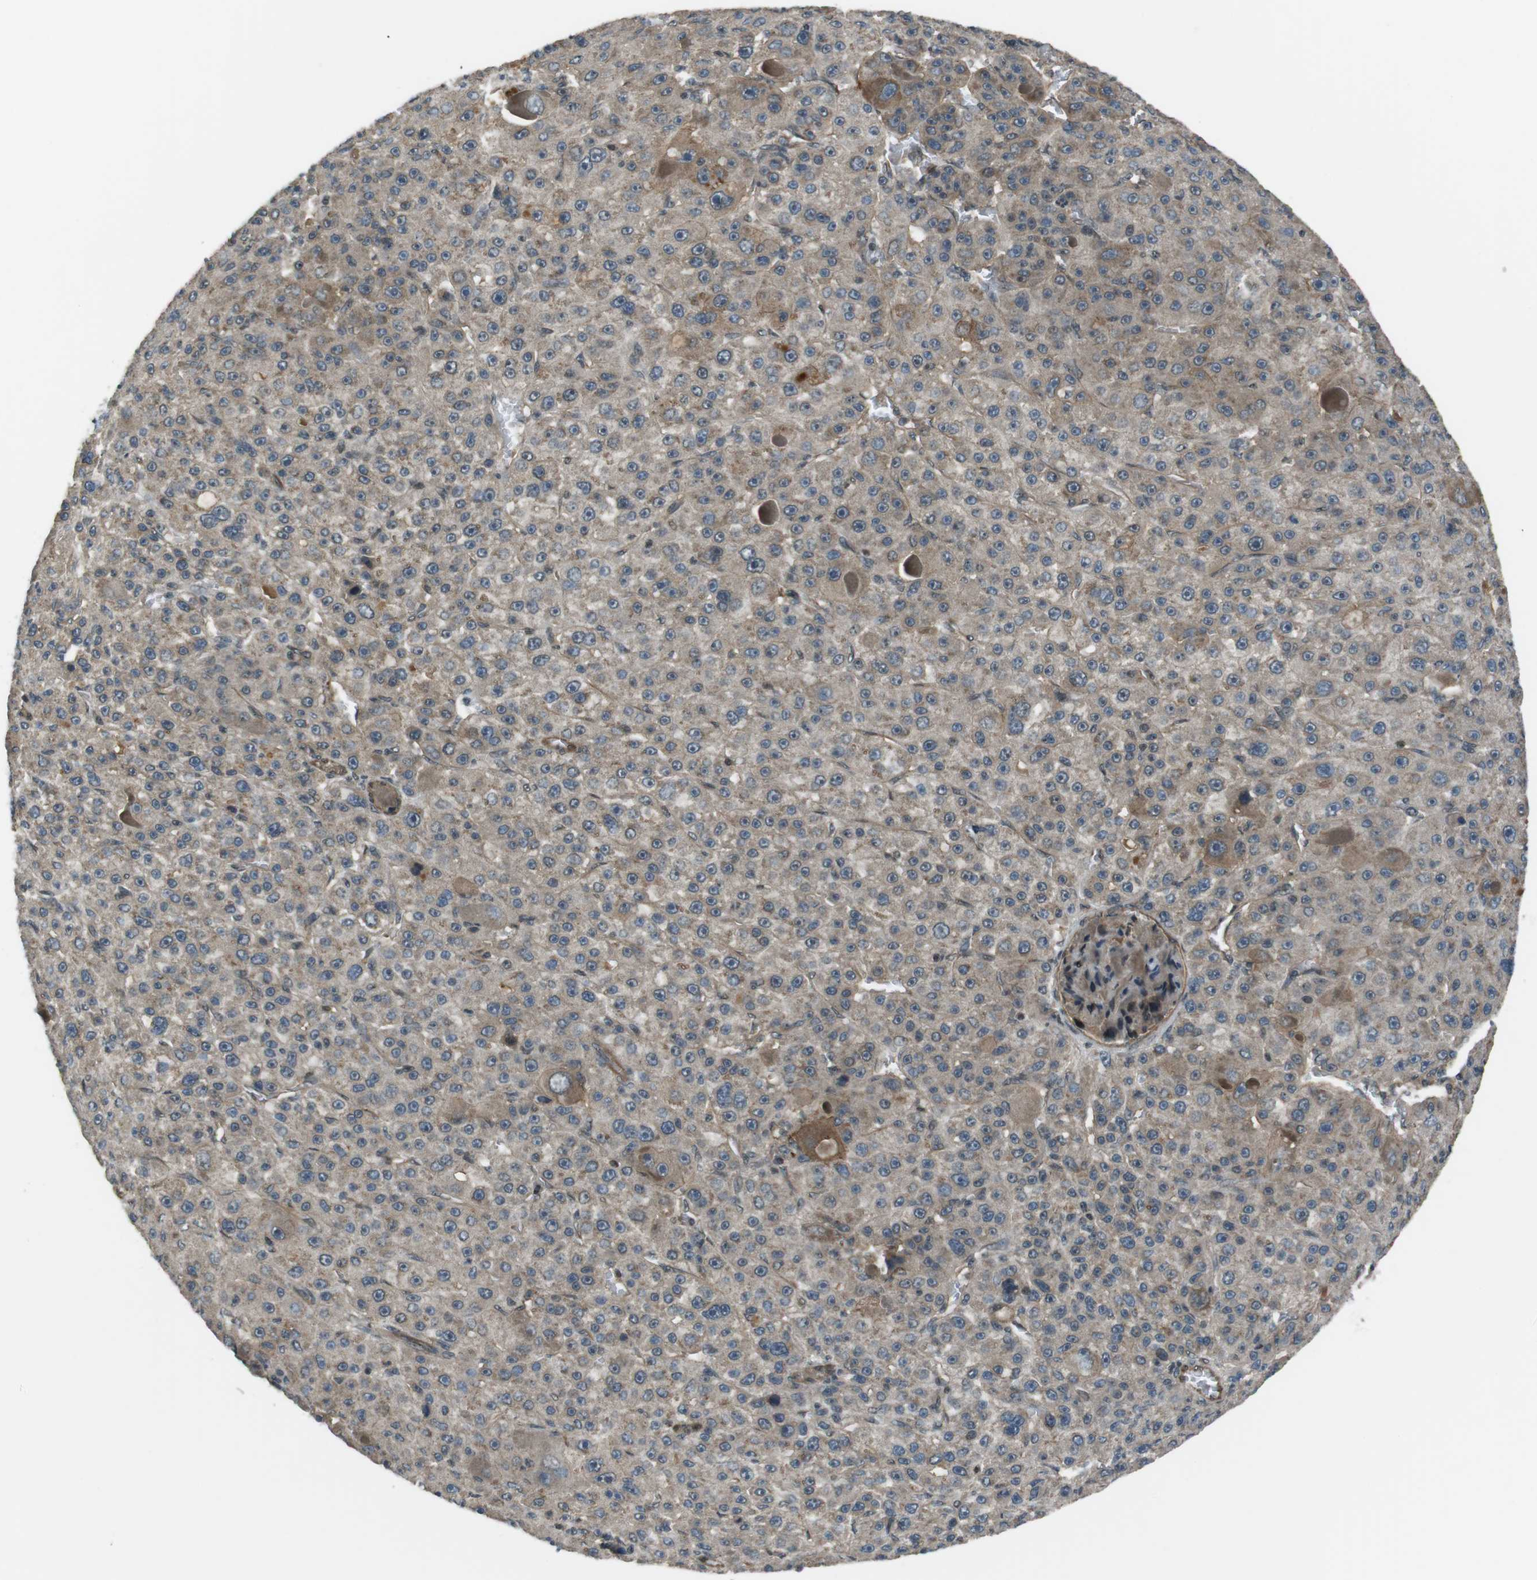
{"staining": {"intensity": "moderate", "quantity": "25%-75%", "location": "cytoplasmic/membranous"}, "tissue": "liver cancer", "cell_type": "Tumor cells", "image_type": "cancer", "snomed": [{"axis": "morphology", "description": "Carcinoma, Hepatocellular, NOS"}, {"axis": "topography", "description": "Liver"}], "caption": "DAB immunohistochemical staining of human liver hepatocellular carcinoma demonstrates moderate cytoplasmic/membranous protein positivity in approximately 25%-75% of tumor cells.", "gene": "TIAM2", "patient": {"sex": "male", "age": 76}}